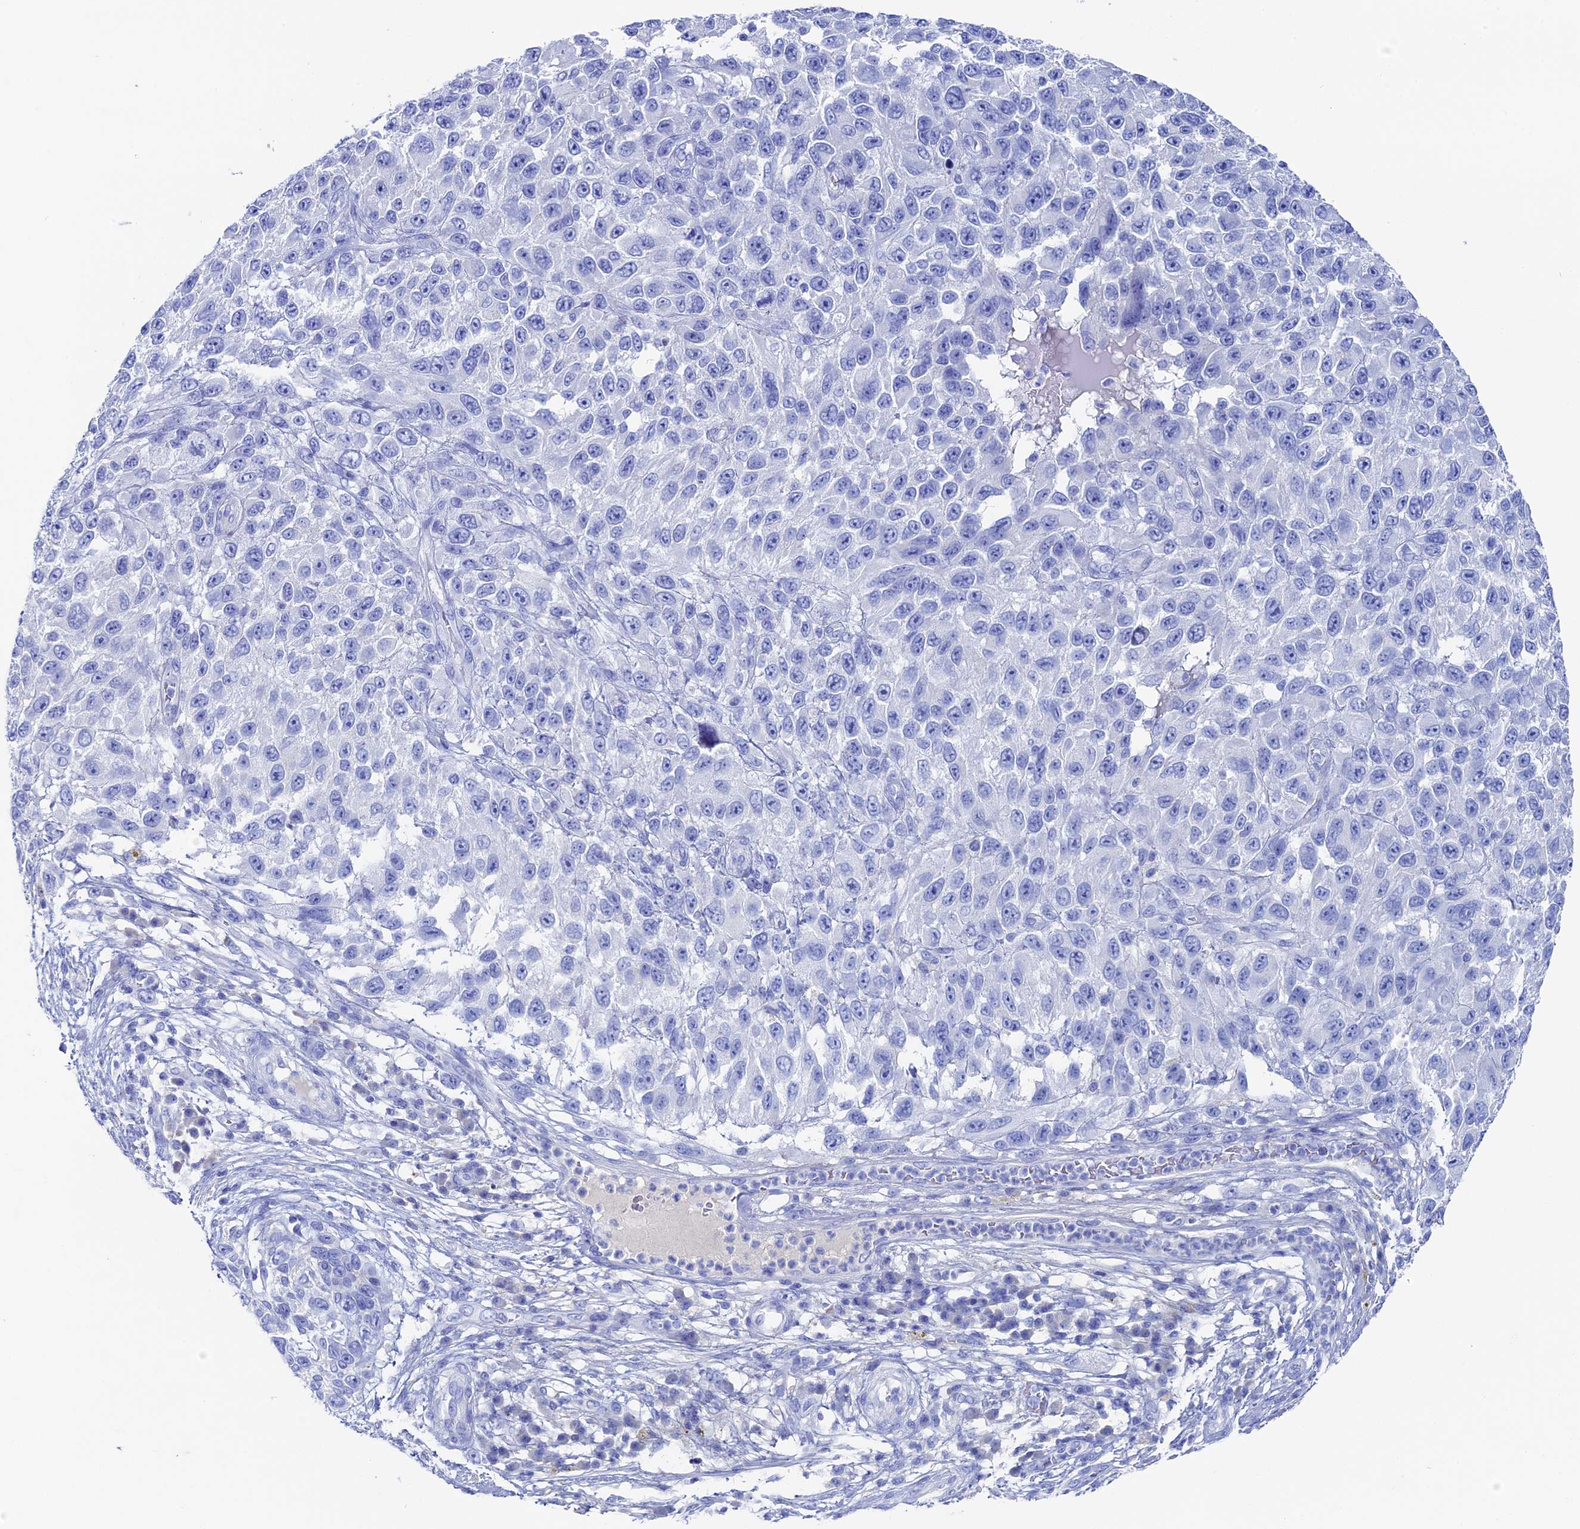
{"staining": {"intensity": "negative", "quantity": "none", "location": "none"}, "tissue": "melanoma", "cell_type": "Tumor cells", "image_type": "cancer", "snomed": [{"axis": "morphology", "description": "Malignant melanoma, NOS"}, {"axis": "topography", "description": "Skin"}], "caption": "Protein analysis of melanoma demonstrates no significant staining in tumor cells.", "gene": "UNC119", "patient": {"sex": "female", "age": 96}}